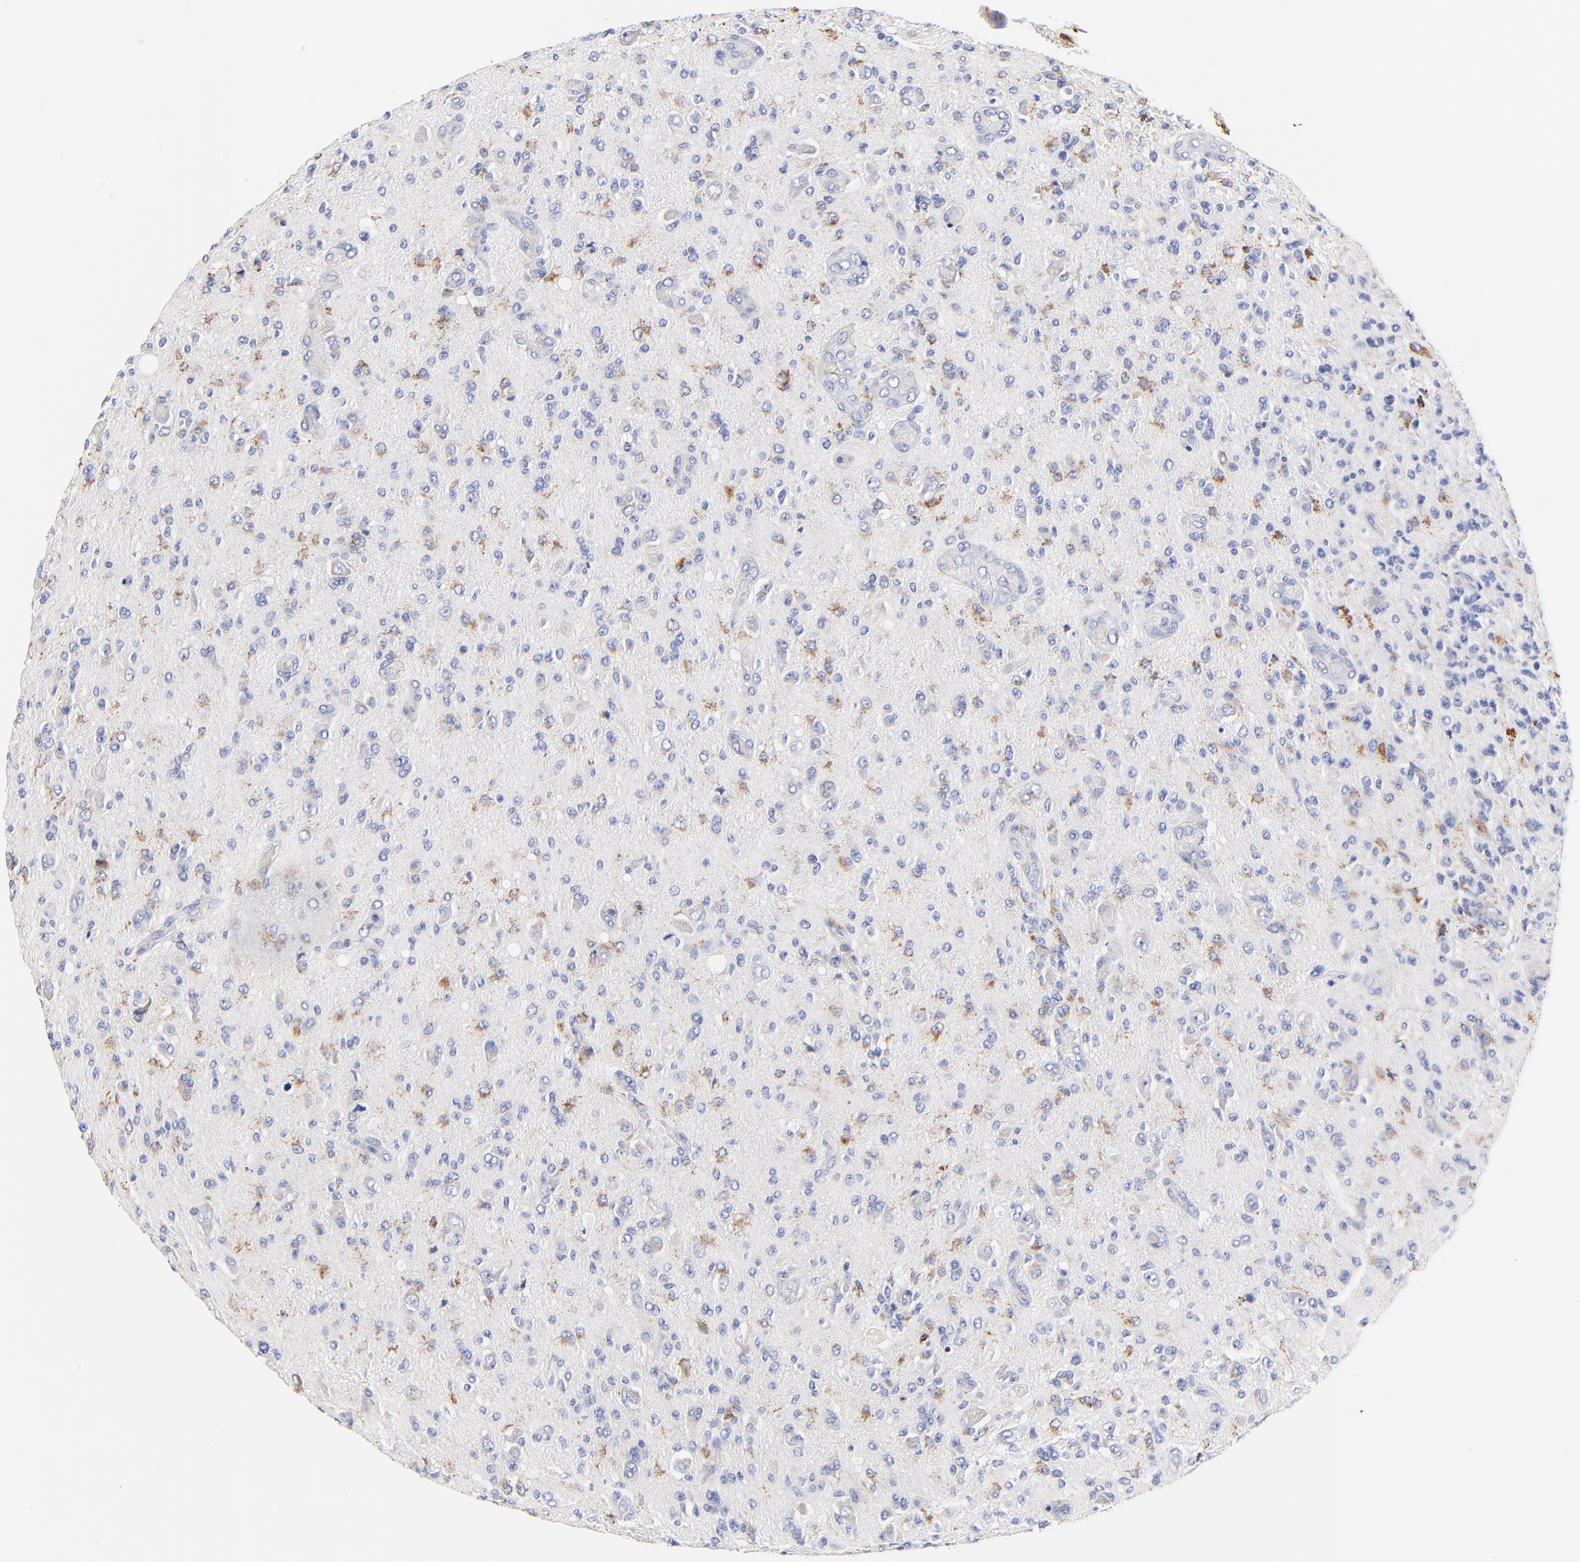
{"staining": {"intensity": "negative", "quantity": "none", "location": "none"}, "tissue": "glioma", "cell_type": "Tumor cells", "image_type": "cancer", "snomed": [{"axis": "morphology", "description": "Glioma, malignant, High grade"}, {"axis": "topography", "description": "Brain"}], "caption": "The IHC image has no significant staining in tumor cells of high-grade glioma (malignant) tissue.", "gene": "FBXO10", "patient": {"sex": "male", "age": 36}}